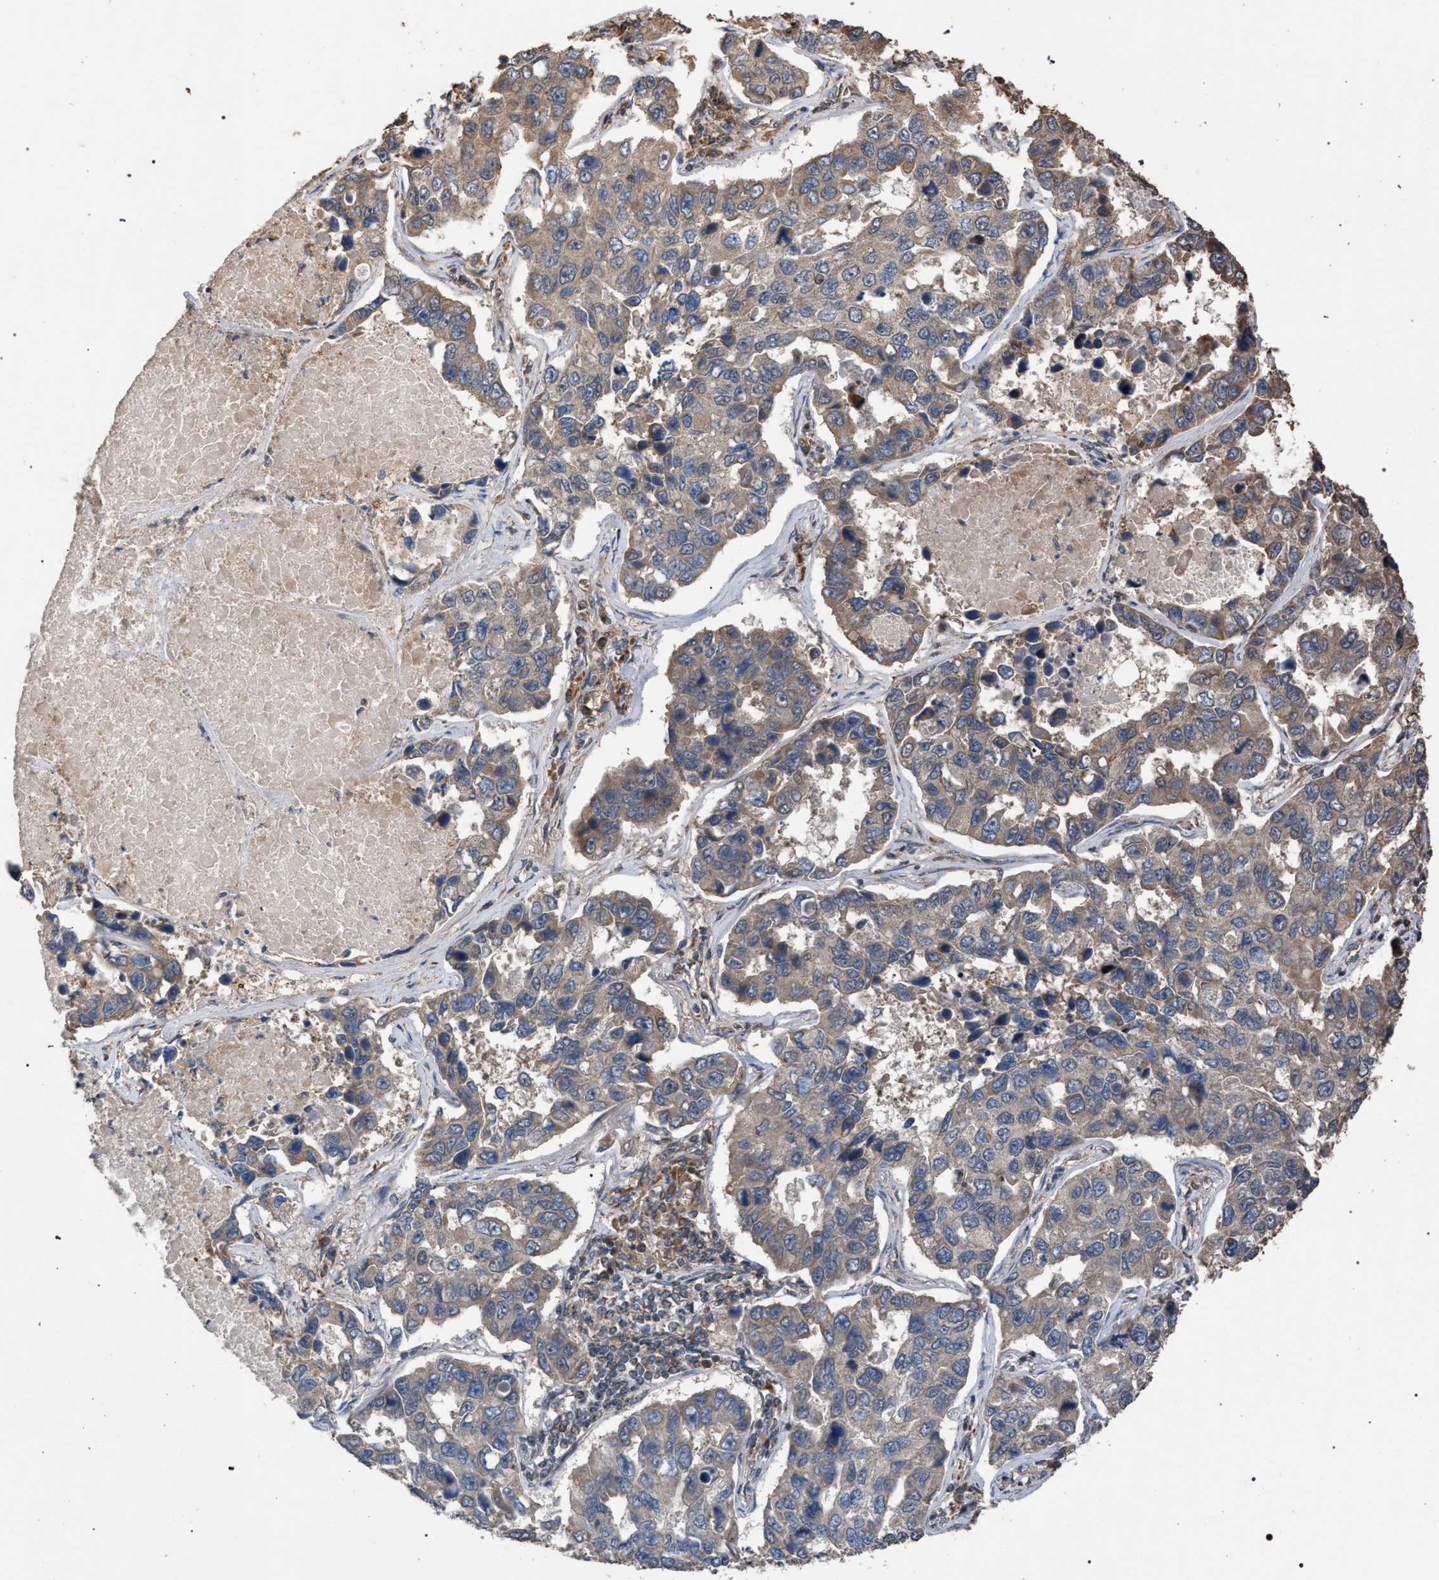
{"staining": {"intensity": "weak", "quantity": "25%-75%", "location": "cytoplasmic/membranous"}, "tissue": "lung cancer", "cell_type": "Tumor cells", "image_type": "cancer", "snomed": [{"axis": "morphology", "description": "Adenocarcinoma, NOS"}, {"axis": "topography", "description": "Lung"}], "caption": "DAB immunohistochemical staining of human adenocarcinoma (lung) shows weak cytoplasmic/membranous protein expression in about 25%-75% of tumor cells.", "gene": "NAA35", "patient": {"sex": "male", "age": 64}}